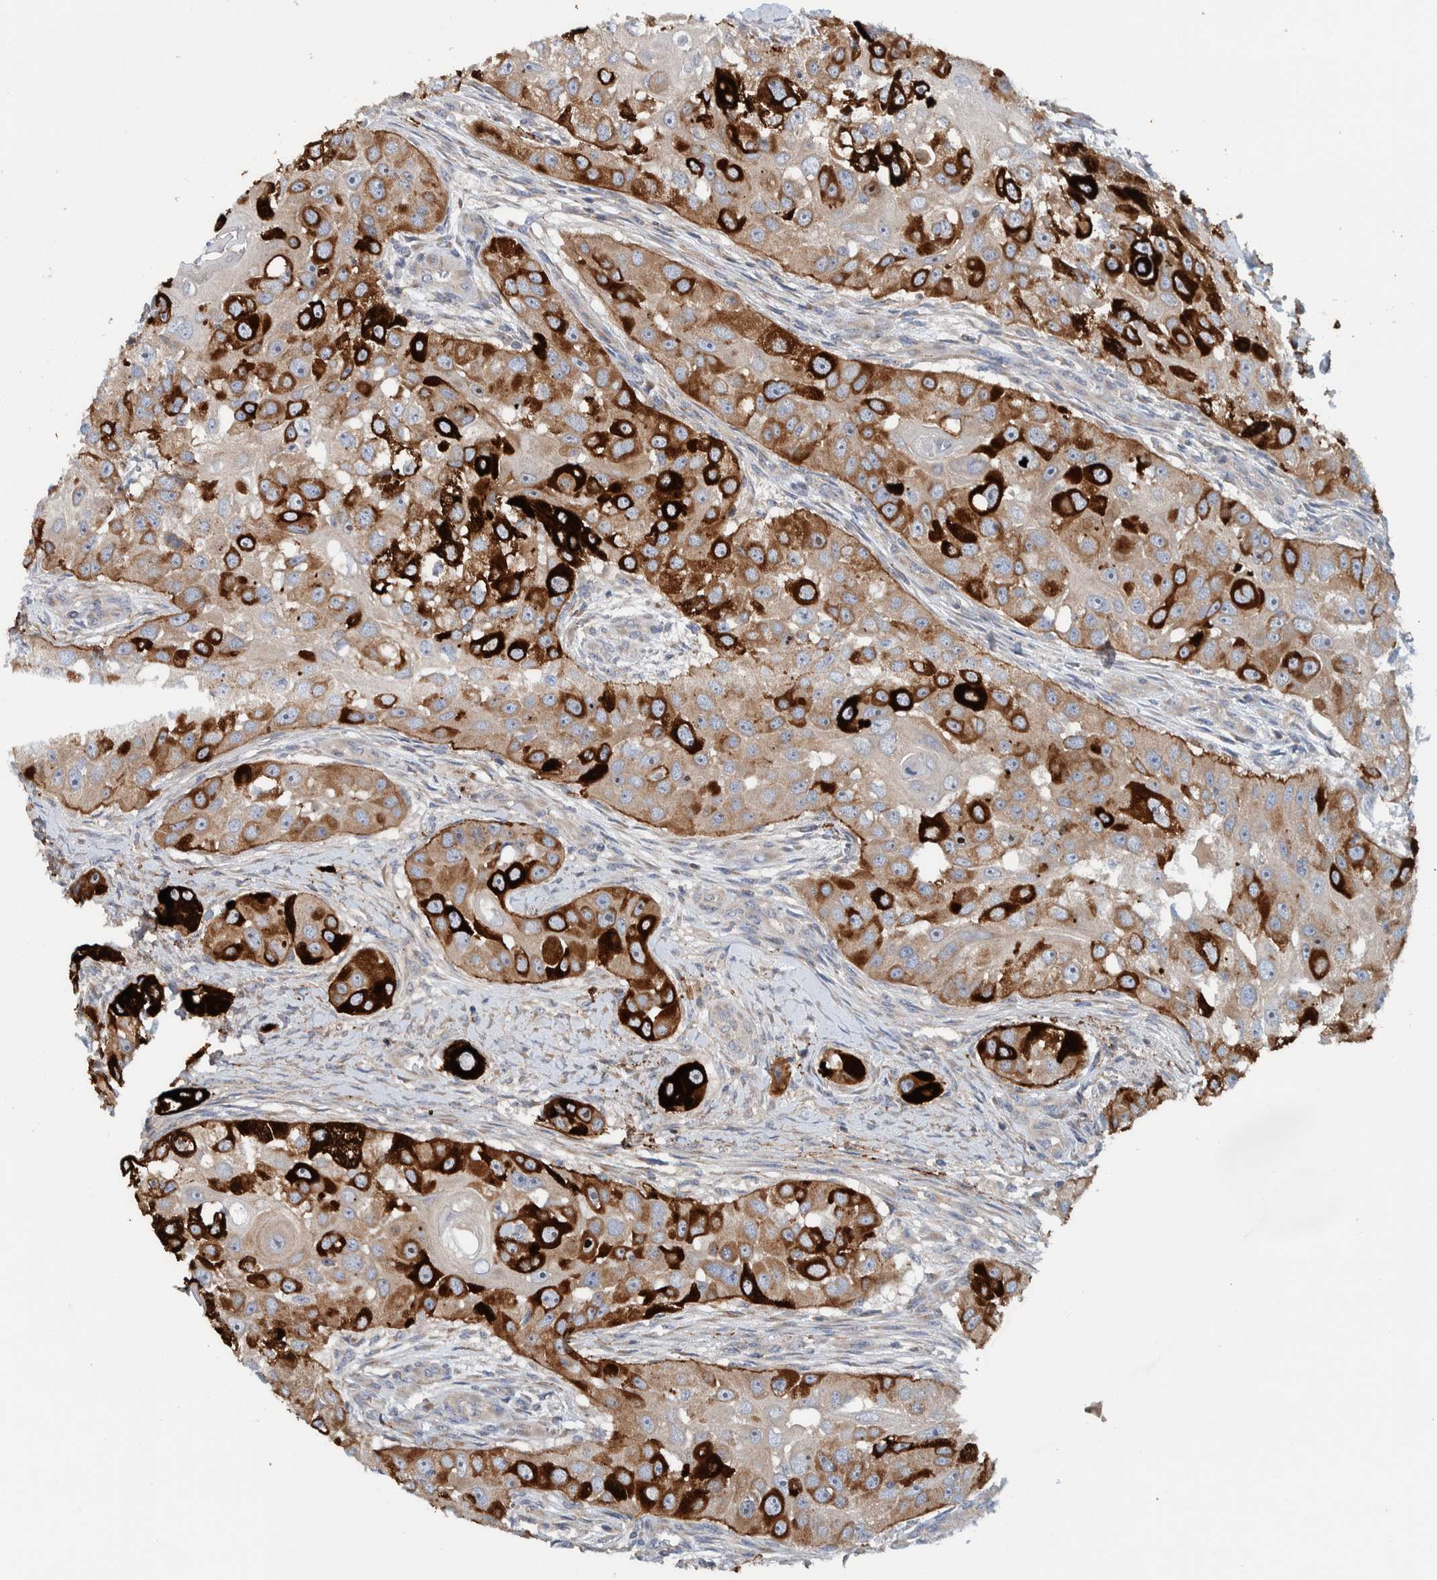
{"staining": {"intensity": "strong", "quantity": "25%-75%", "location": "cytoplasmic/membranous"}, "tissue": "head and neck cancer", "cell_type": "Tumor cells", "image_type": "cancer", "snomed": [{"axis": "morphology", "description": "Normal tissue, NOS"}, {"axis": "morphology", "description": "Squamous cell carcinoma, NOS"}, {"axis": "topography", "description": "Skeletal muscle"}, {"axis": "topography", "description": "Head-Neck"}], "caption": "A micrograph of human head and neck cancer (squamous cell carcinoma) stained for a protein exhibits strong cytoplasmic/membranous brown staining in tumor cells. (brown staining indicates protein expression, while blue staining denotes nuclei).", "gene": "CCM2", "patient": {"sex": "male", "age": 51}}